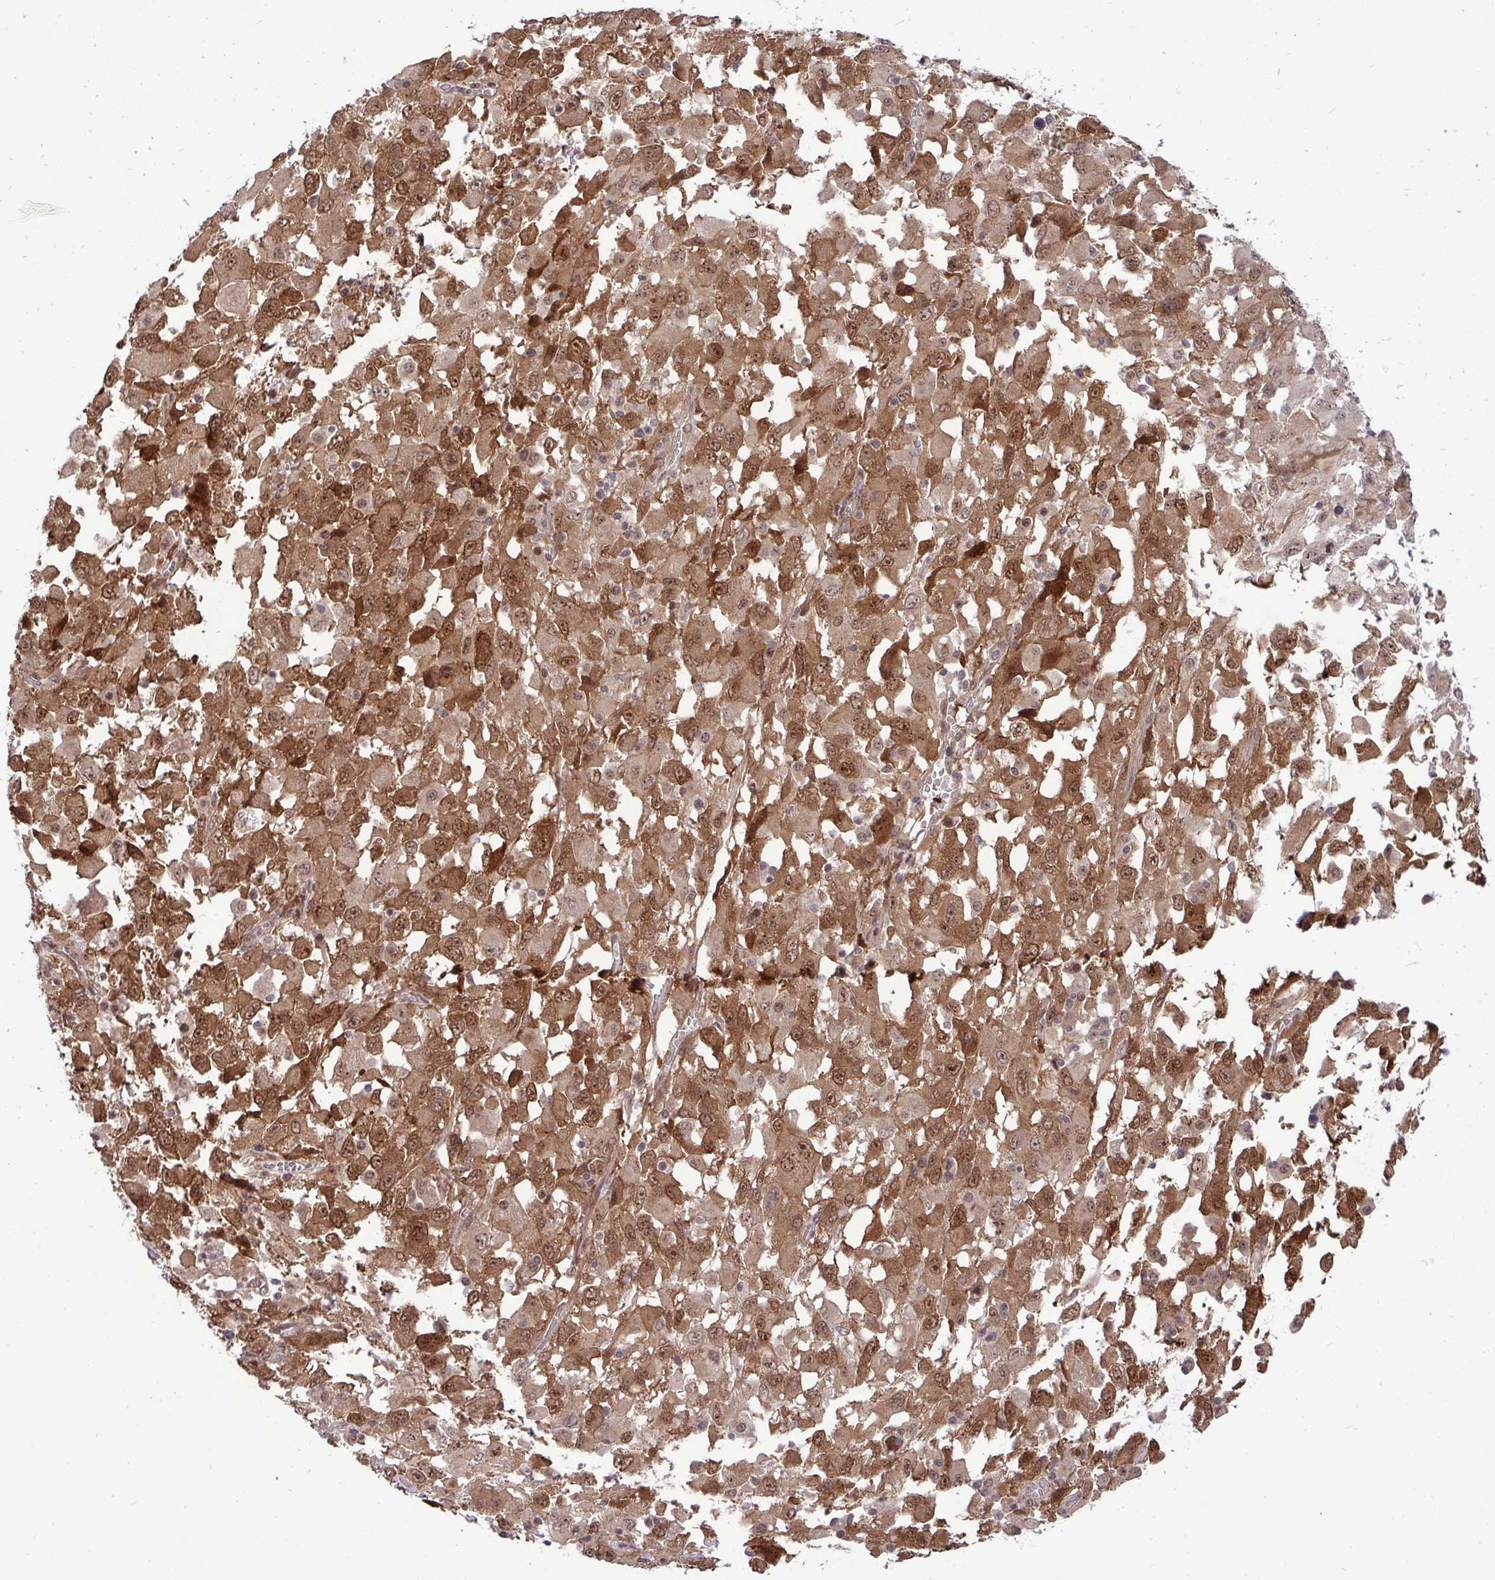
{"staining": {"intensity": "moderate", "quantity": ">75%", "location": "cytoplasmic/membranous,nuclear"}, "tissue": "melanoma", "cell_type": "Tumor cells", "image_type": "cancer", "snomed": [{"axis": "morphology", "description": "Malignant melanoma, Metastatic site"}, {"axis": "topography", "description": "Soft tissue"}], "caption": "Immunohistochemistry (IHC) staining of melanoma, which reveals medium levels of moderate cytoplasmic/membranous and nuclear expression in about >75% of tumor cells indicating moderate cytoplasmic/membranous and nuclear protein positivity. The staining was performed using DAB (3,3'-diaminobenzidine) (brown) for protein detection and nuclei were counterstained in hematoxylin (blue).", "gene": "TRIM44", "patient": {"sex": "male", "age": 50}}